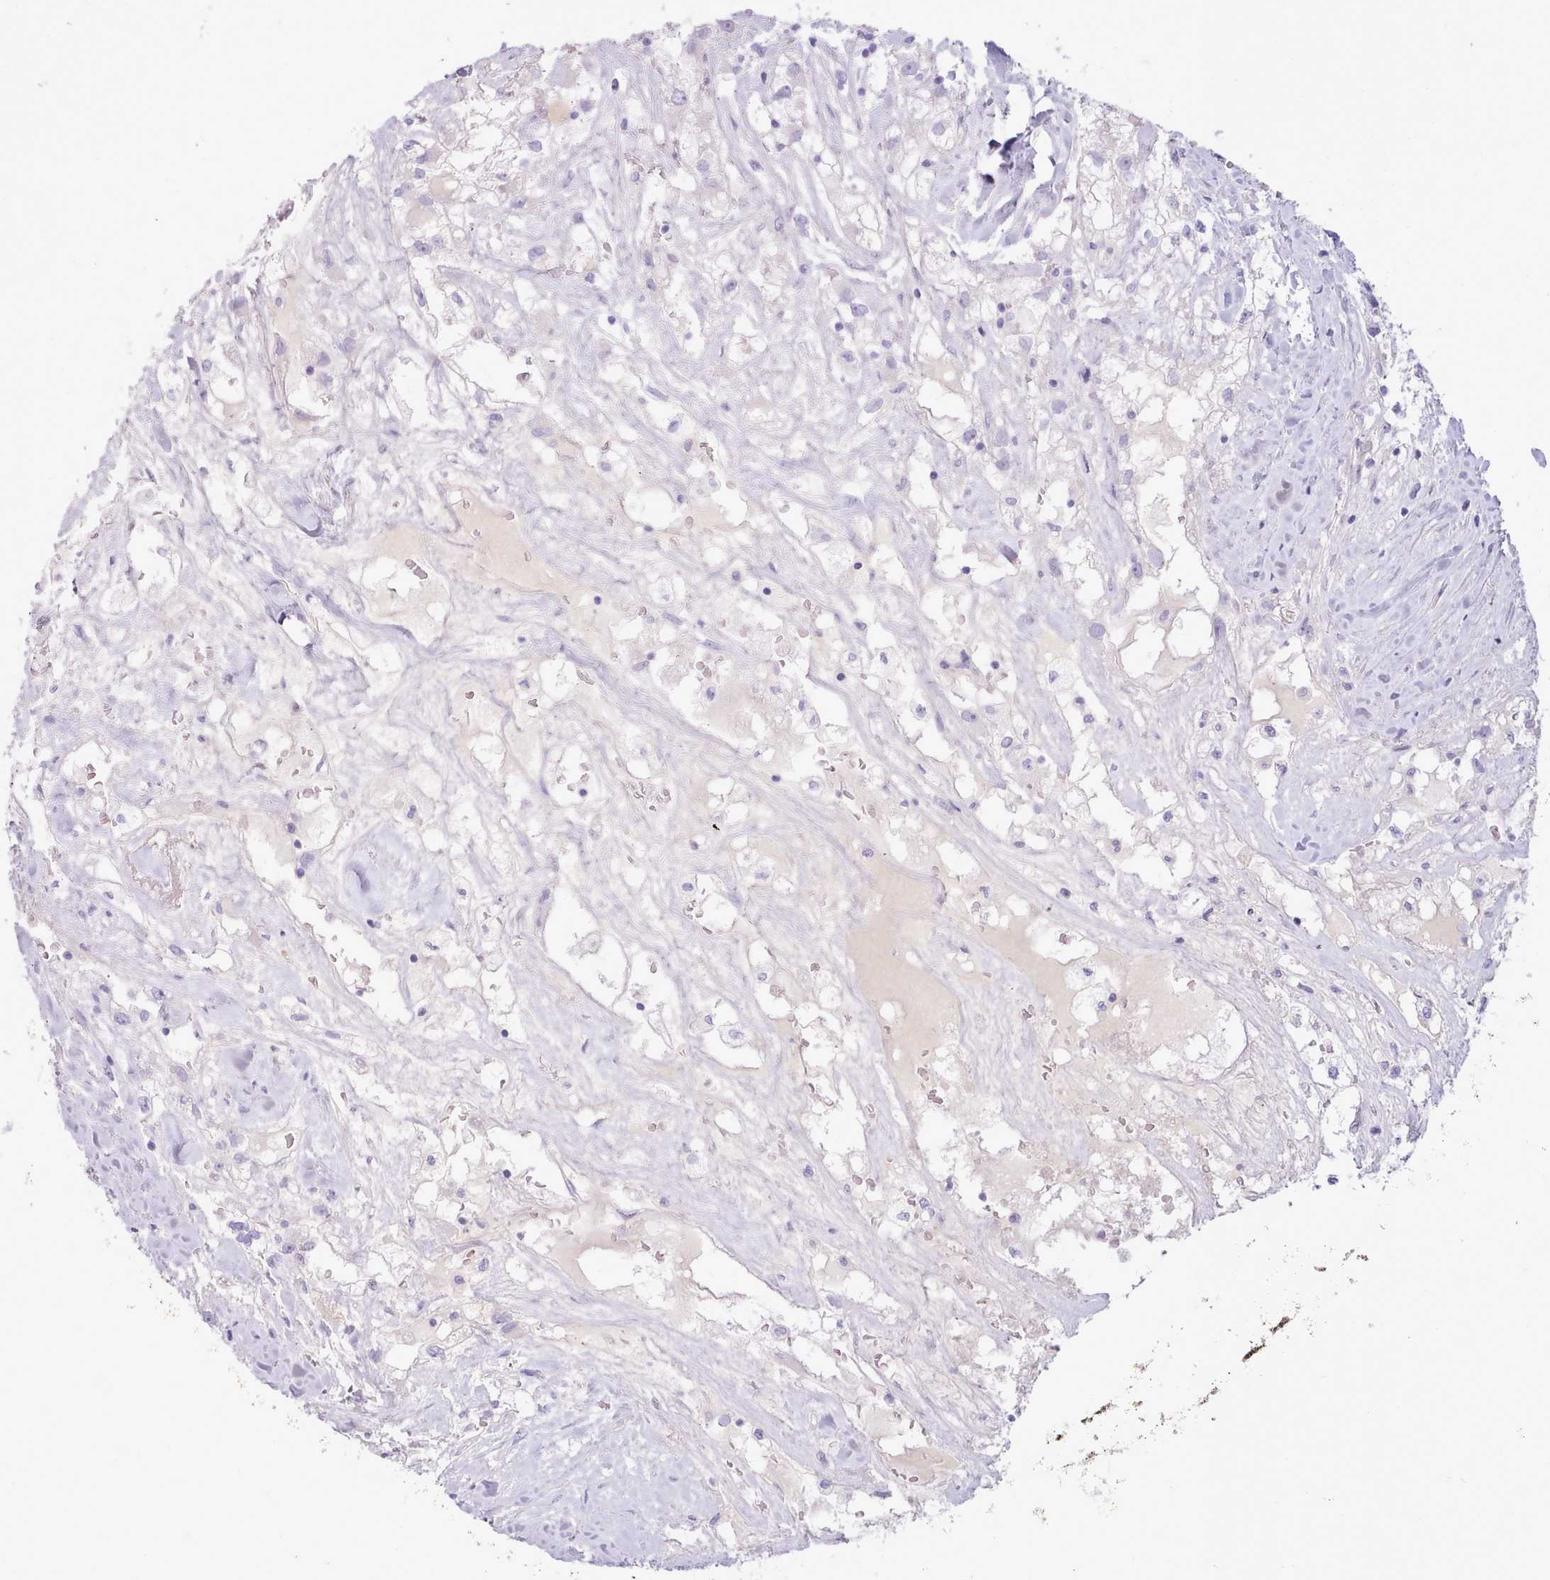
{"staining": {"intensity": "negative", "quantity": "none", "location": "none"}, "tissue": "renal cancer", "cell_type": "Tumor cells", "image_type": "cancer", "snomed": [{"axis": "morphology", "description": "Adenocarcinoma, NOS"}, {"axis": "topography", "description": "Kidney"}], "caption": "High power microscopy photomicrograph of an immunohistochemistry (IHC) photomicrograph of renal adenocarcinoma, revealing no significant positivity in tumor cells.", "gene": "CYP2A13", "patient": {"sex": "male", "age": 59}}